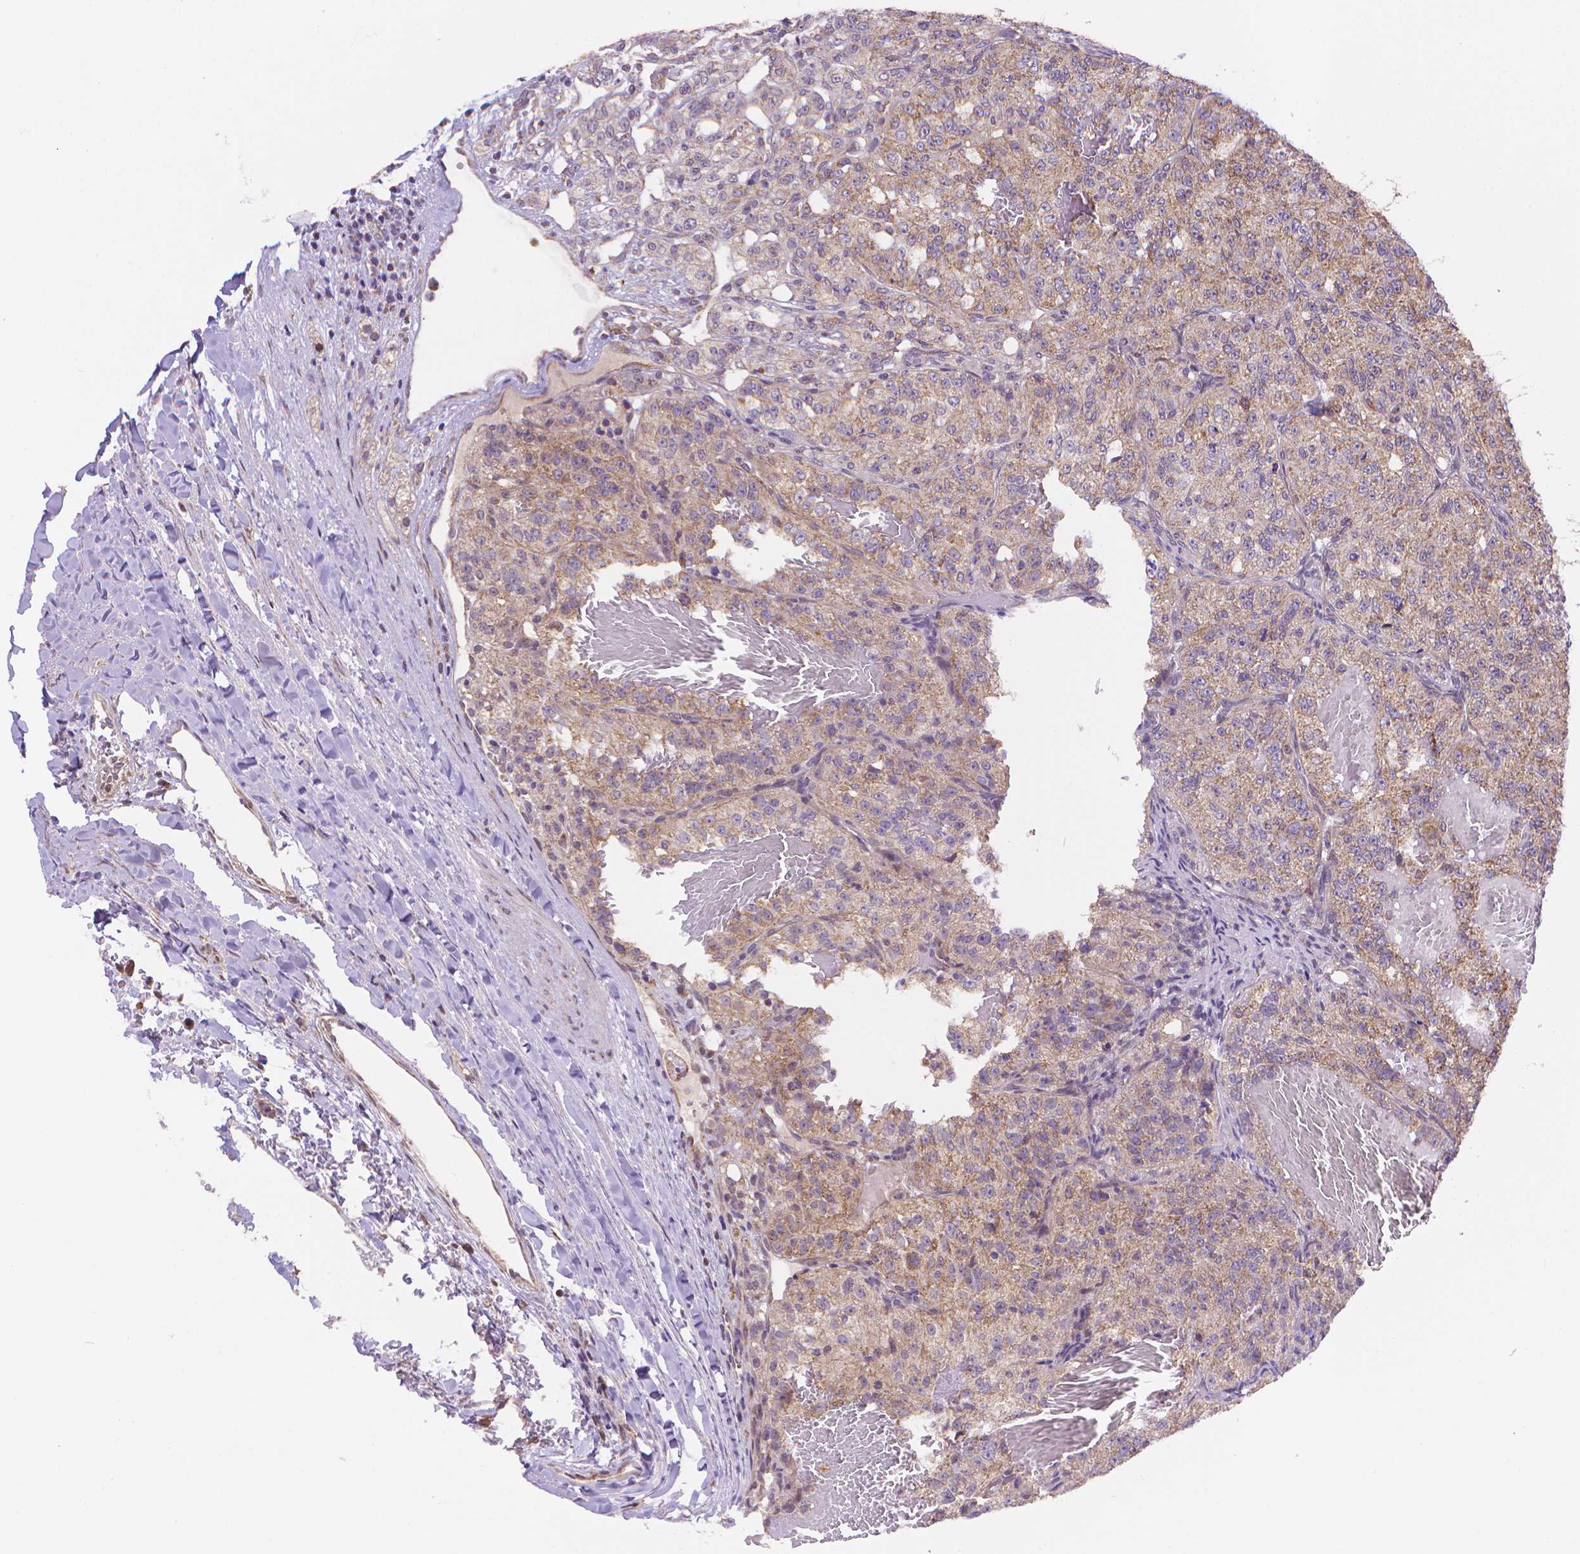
{"staining": {"intensity": "weak", "quantity": ">75%", "location": "cytoplasmic/membranous"}, "tissue": "renal cancer", "cell_type": "Tumor cells", "image_type": "cancer", "snomed": [{"axis": "morphology", "description": "Adenocarcinoma, NOS"}, {"axis": "topography", "description": "Kidney"}], "caption": "A micrograph of human renal cancer stained for a protein exhibits weak cytoplasmic/membranous brown staining in tumor cells.", "gene": "CYYR1", "patient": {"sex": "female", "age": 63}}